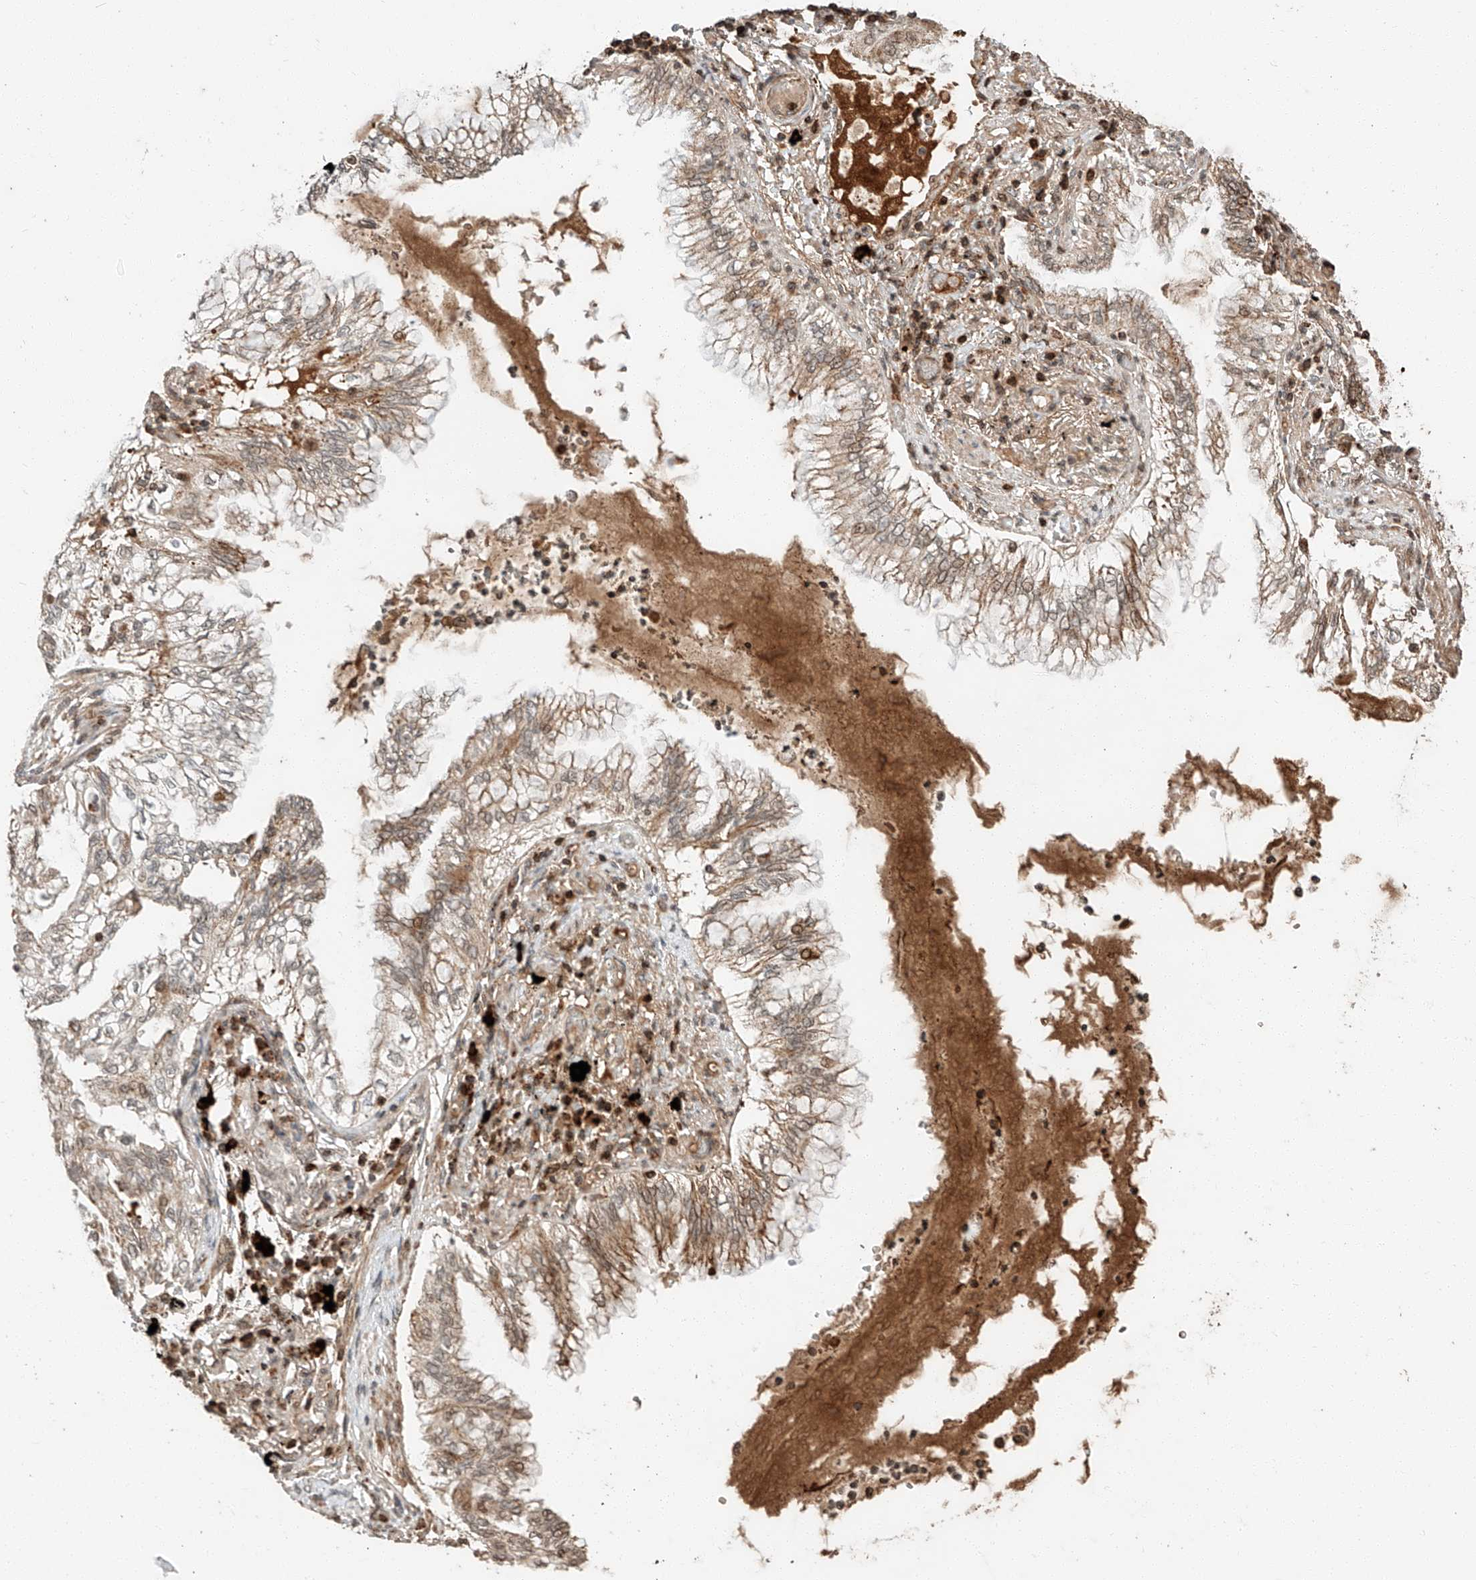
{"staining": {"intensity": "weak", "quantity": ">75%", "location": "cytoplasmic/membranous"}, "tissue": "lung cancer", "cell_type": "Tumor cells", "image_type": "cancer", "snomed": [{"axis": "morphology", "description": "Adenocarcinoma, NOS"}, {"axis": "topography", "description": "Lung"}], "caption": "Immunohistochemical staining of adenocarcinoma (lung) displays low levels of weak cytoplasmic/membranous protein expression in approximately >75% of tumor cells. The protein of interest is shown in brown color, while the nuclei are stained blue.", "gene": "ARHGAP33", "patient": {"sex": "female", "age": 70}}